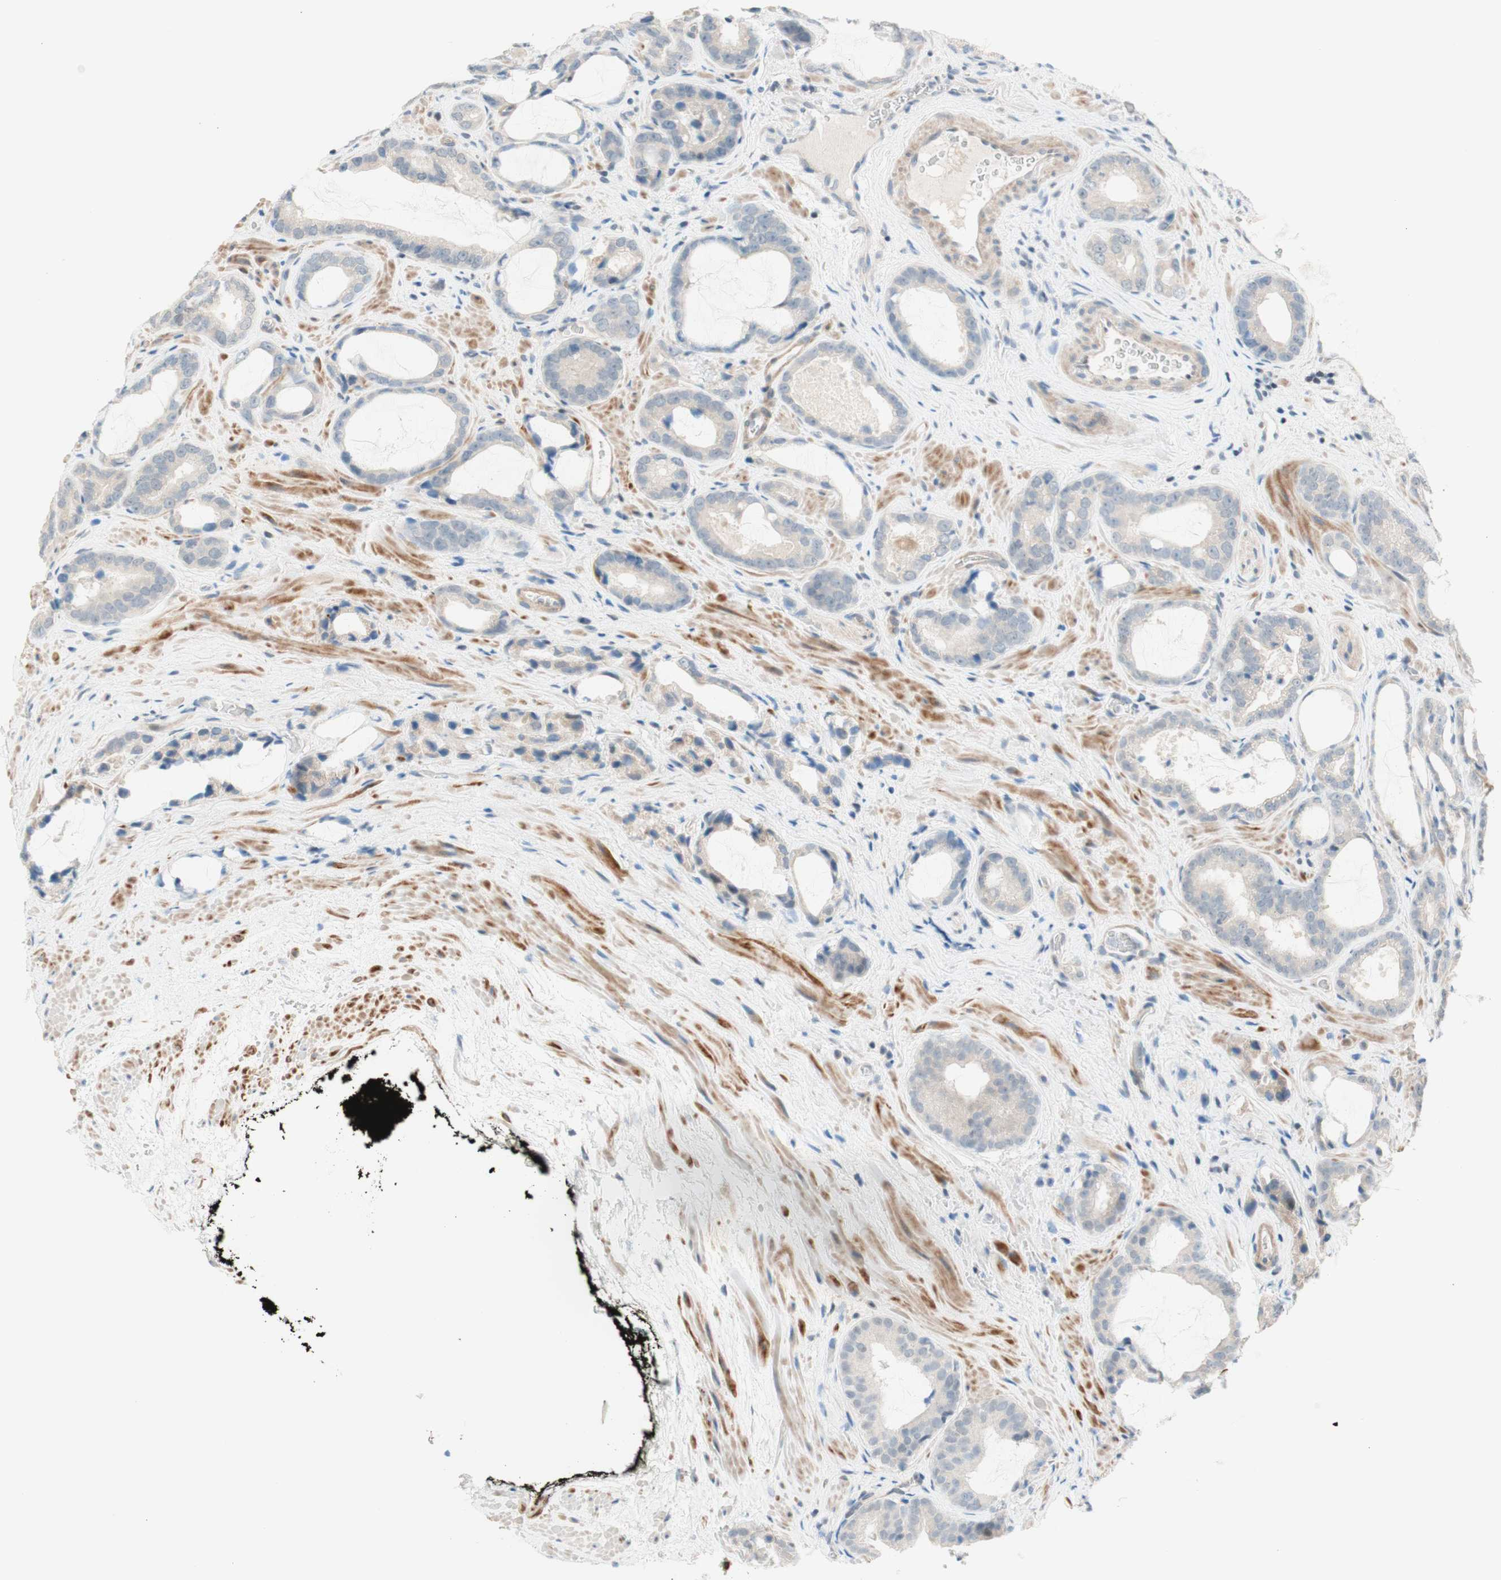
{"staining": {"intensity": "weak", "quantity": "<25%", "location": "cytoplasmic/membranous"}, "tissue": "prostate cancer", "cell_type": "Tumor cells", "image_type": "cancer", "snomed": [{"axis": "morphology", "description": "Adenocarcinoma, Low grade"}, {"axis": "topography", "description": "Prostate"}], "caption": "The image exhibits no staining of tumor cells in adenocarcinoma (low-grade) (prostate).", "gene": "JPH1", "patient": {"sex": "male", "age": 60}}